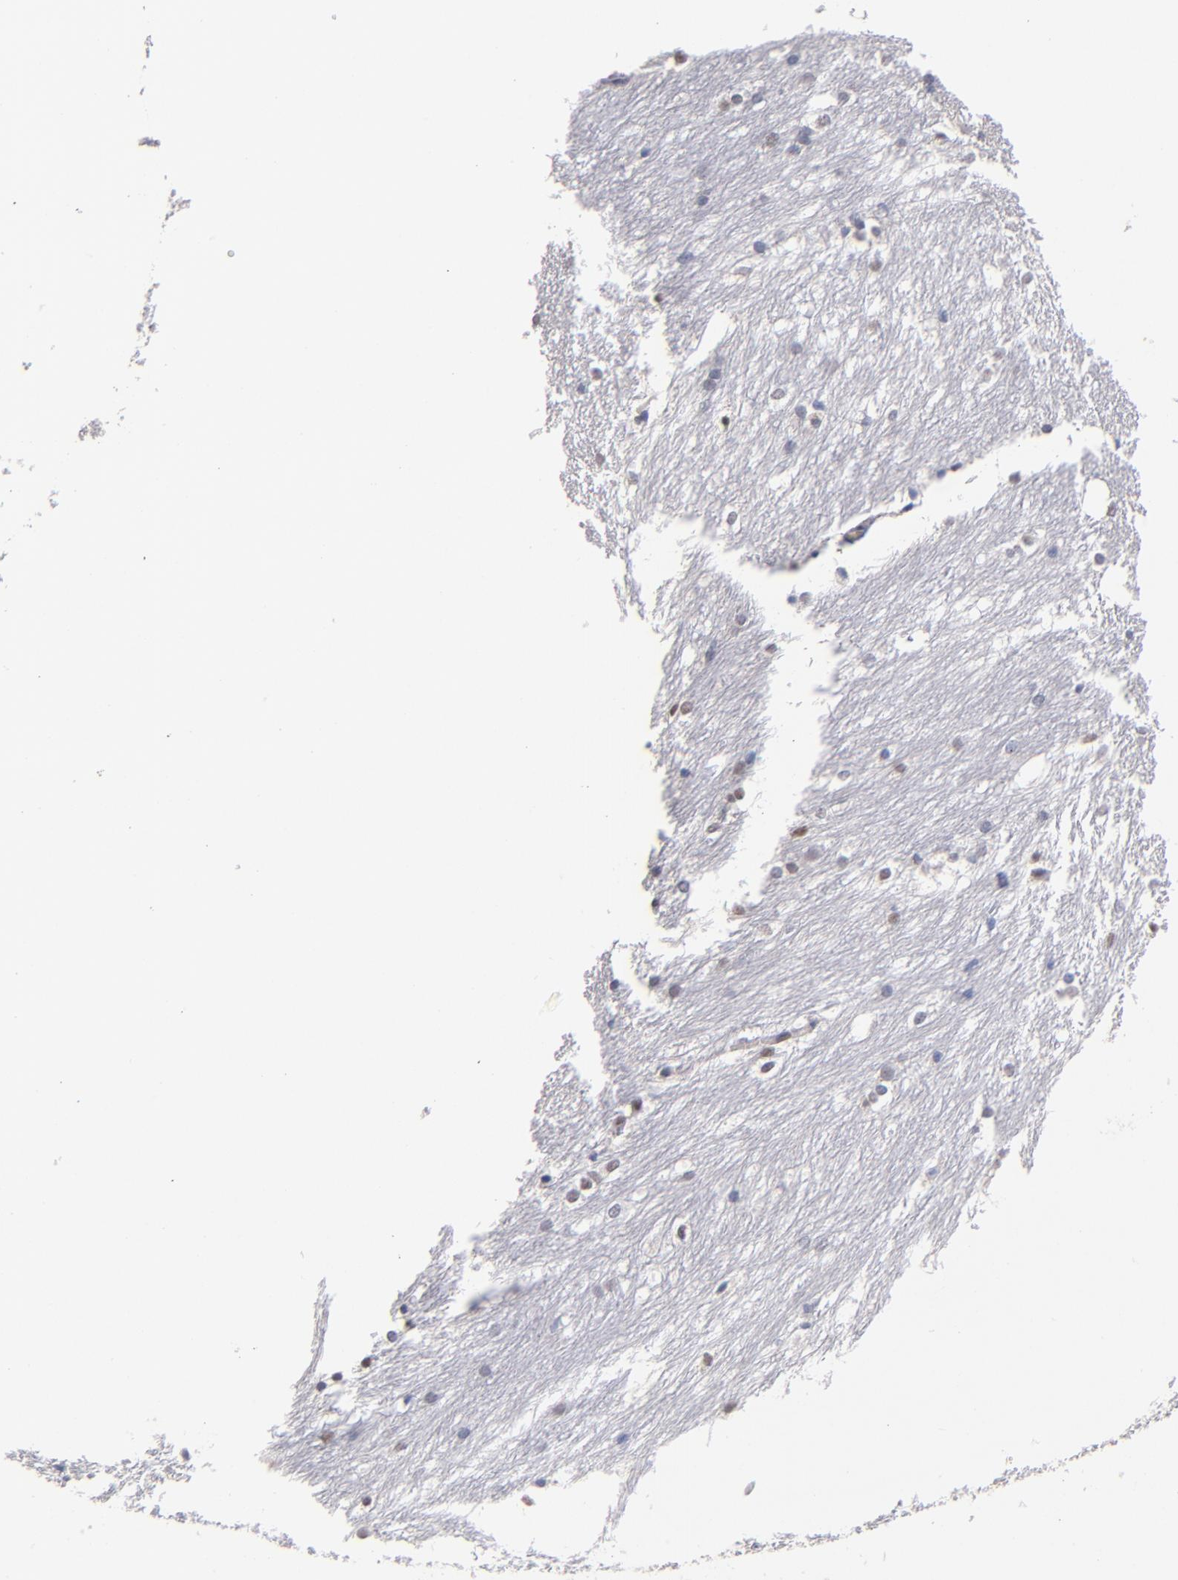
{"staining": {"intensity": "negative", "quantity": "none", "location": "none"}, "tissue": "caudate", "cell_type": "Glial cells", "image_type": "normal", "snomed": [{"axis": "morphology", "description": "Normal tissue, NOS"}, {"axis": "topography", "description": "Lateral ventricle wall"}], "caption": "This image is of unremarkable caudate stained with immunohistochemistry (IHC) to label a protein in brown with the nuclei are counter-stained blue. There is no staining in glial cells. The staining was performed using DAB to visualize the protein expression in brown, while the nuclei were stained in blue with hematoxylin (Magnification: 20x).", "gene": "MN1", "patient": {"sex": "female", "age": 19}}